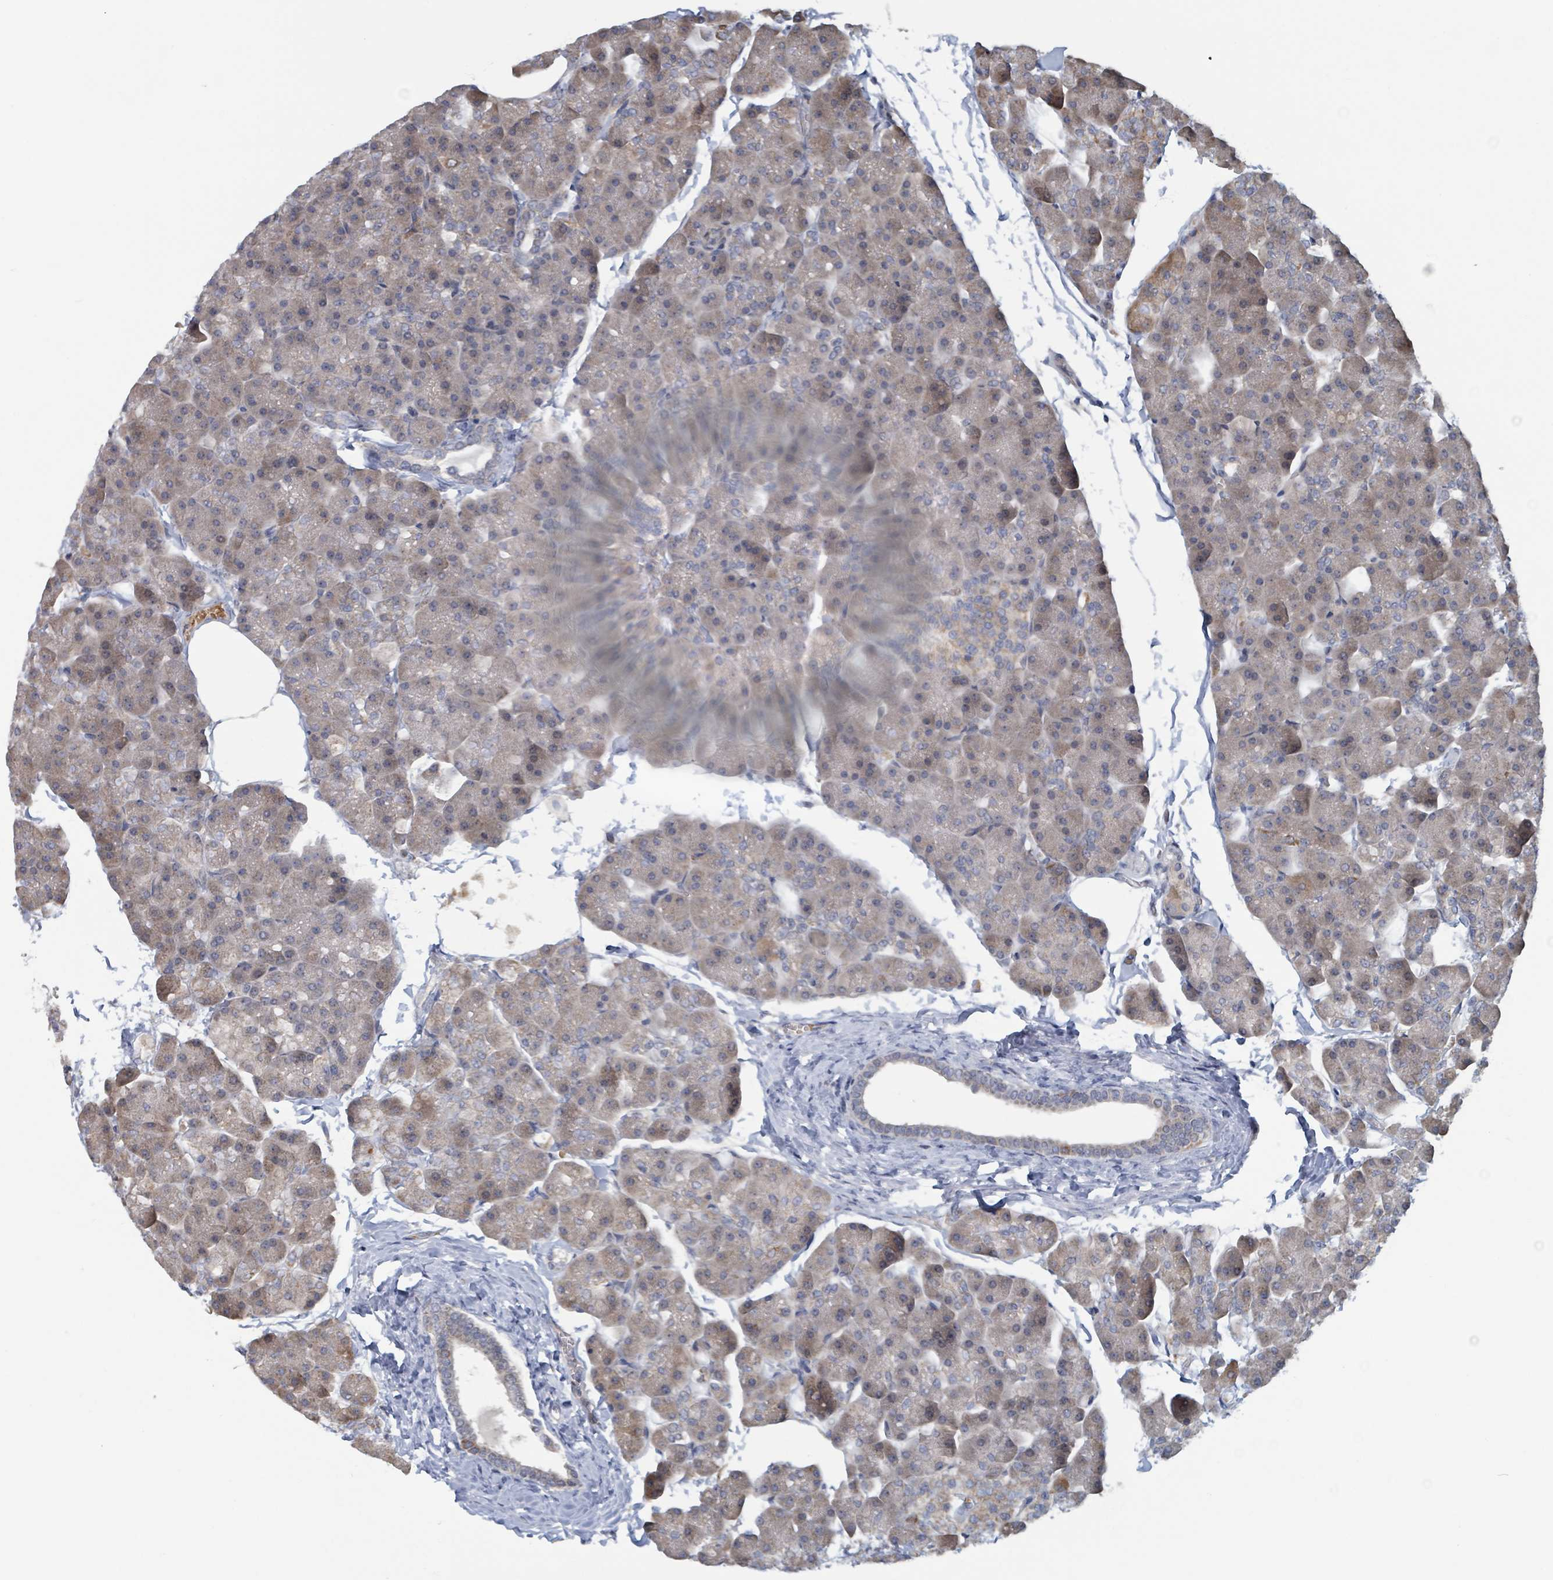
{"staining": {"intensity": "moderate", "quantity": "25%-75%", "location": "cytoplasmic/membranous"}, "tissue": "pancreas", "cell_type": "Exocrine glandular cells", "image_type": "normal", "snomed": [{"axis": "morphology", "description": "Normal tissue, NOS"}, {"axis": "topography", "description": "Pancreas"}], "caption": "Exocrine glandular cells demonstrate moderate cytoplasmic/membranous positivity in about 25%-75% of cells in unremarkable pancreas. (Stains: DAB (3,3'-diaminobenzidine) in brown, nuclei in blue, Microscopy: brightfield microscopy at high magnification).", "gene": "HIVEP1", "patient": {"sex": "male", "age": 35}}